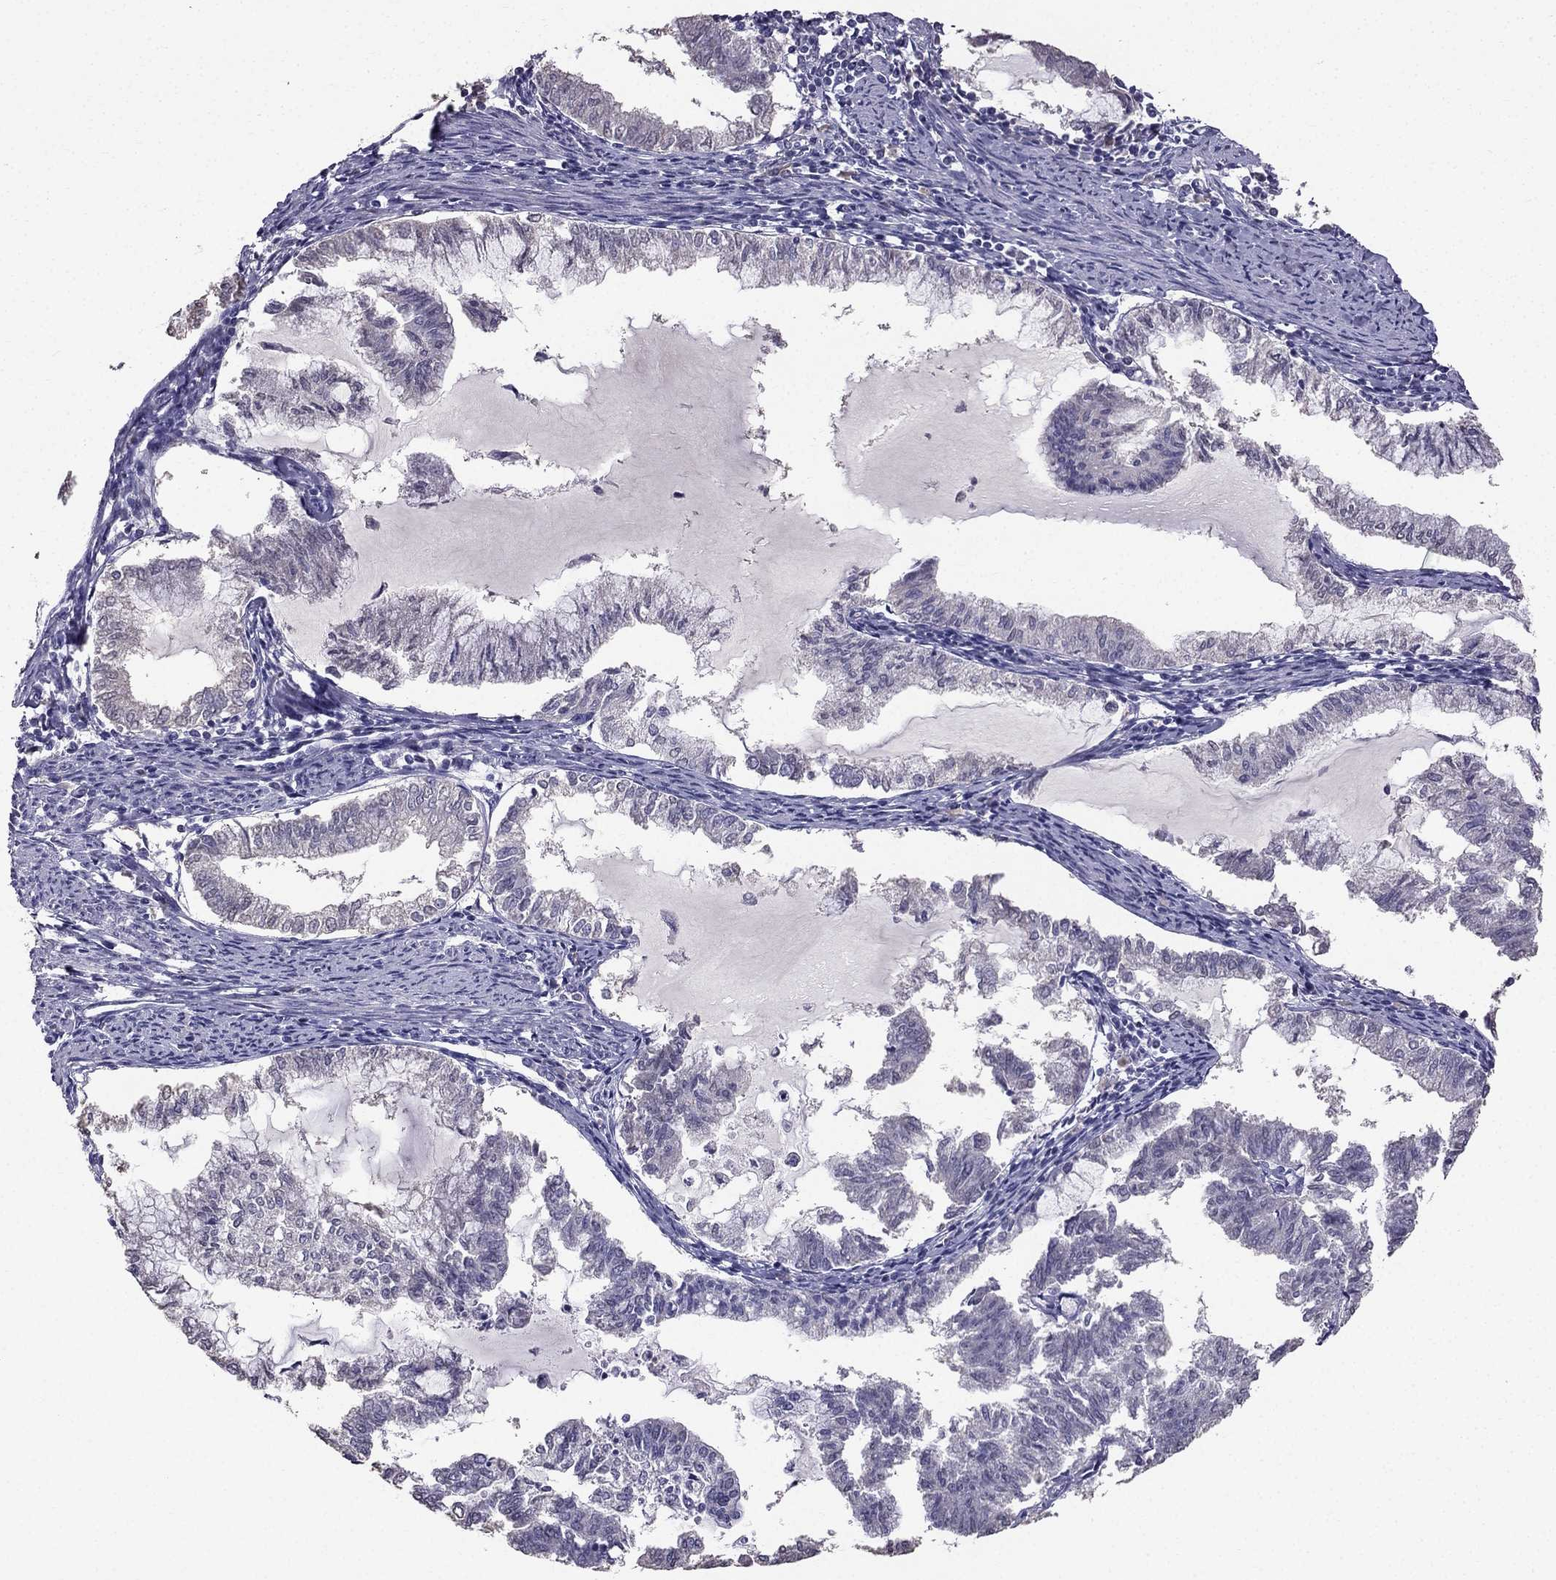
{"staining": {"intensity": "negative", "quantity": "none", "location": "none"}, "tissue": "endometrial cancer", "cell_type": "Tumor cells", "image_type": "cancer", "snomed": [{"axis": "morphology", "description": "Adenocarcinoma, NOS"}, {"axis": "topography", "description": "Endometrium"}], "caption": "Tumor cells are negative for protein expression in human endometrial adenocarcinoma.", "gene": "SCG5", "patient": {"sex": "female", "age": 79}}